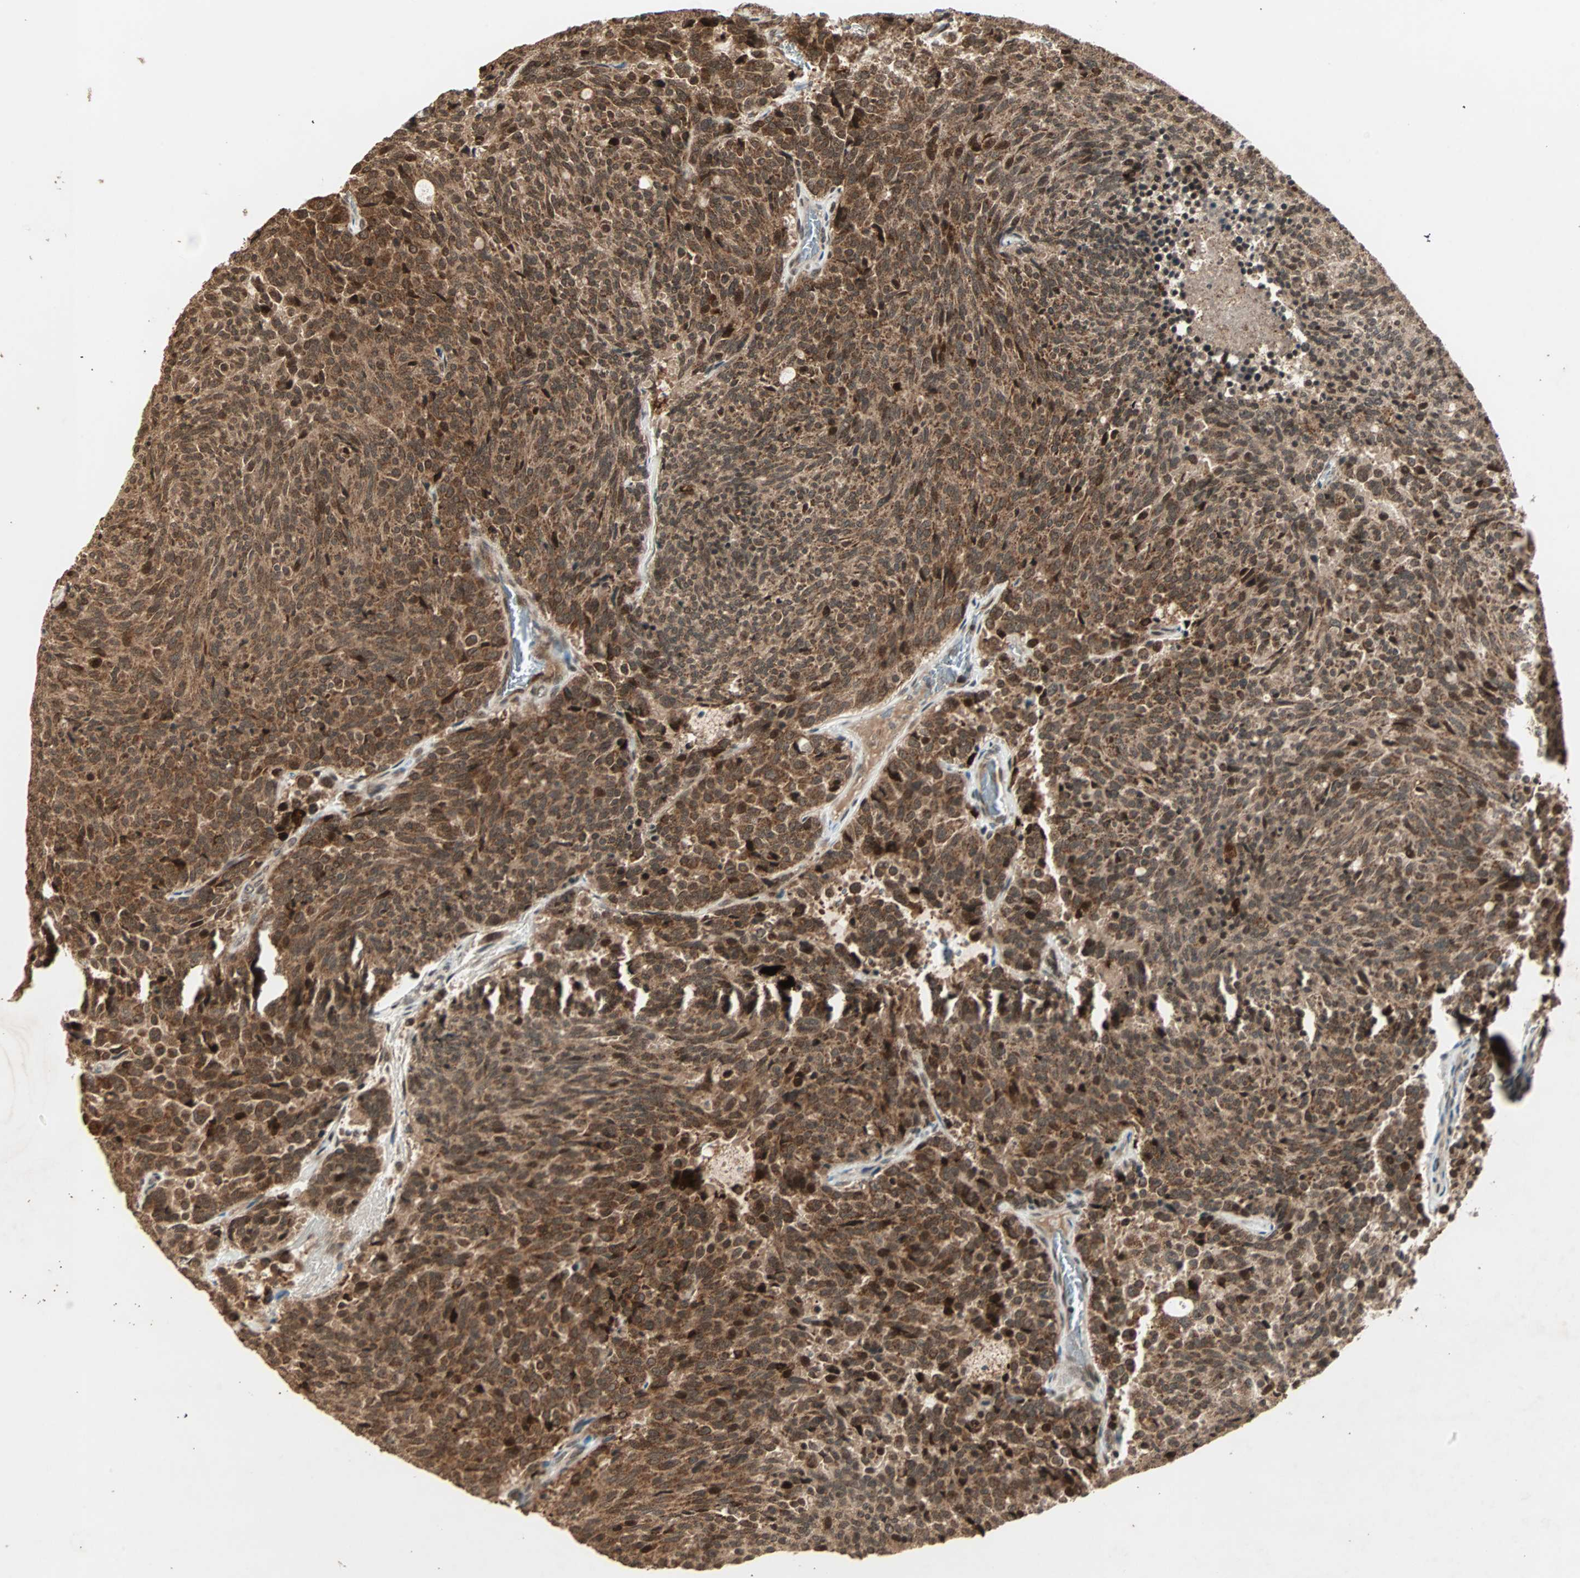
{"staining": {"intensity": "strong", "quantity": ">75%", "location": "cytoplasmic/membranous"}, "tissue": "carcinoid", "cell_type": "Tumor cells", "image_type": "cancer", "snomed": [{"axis": "morphology", "description": "Carcinoid, malignant, NOS"}, {"axis": "topography", "description": "Pancreas"}], "caption": "Immunohistochemical staining of carcinoid exhibits high levels of strong cytoplasmic/membranous protein expression in approximately >75% of tumor cells.", "gene": "RFFL", "patient": {"sex": "female", "age": 54}}